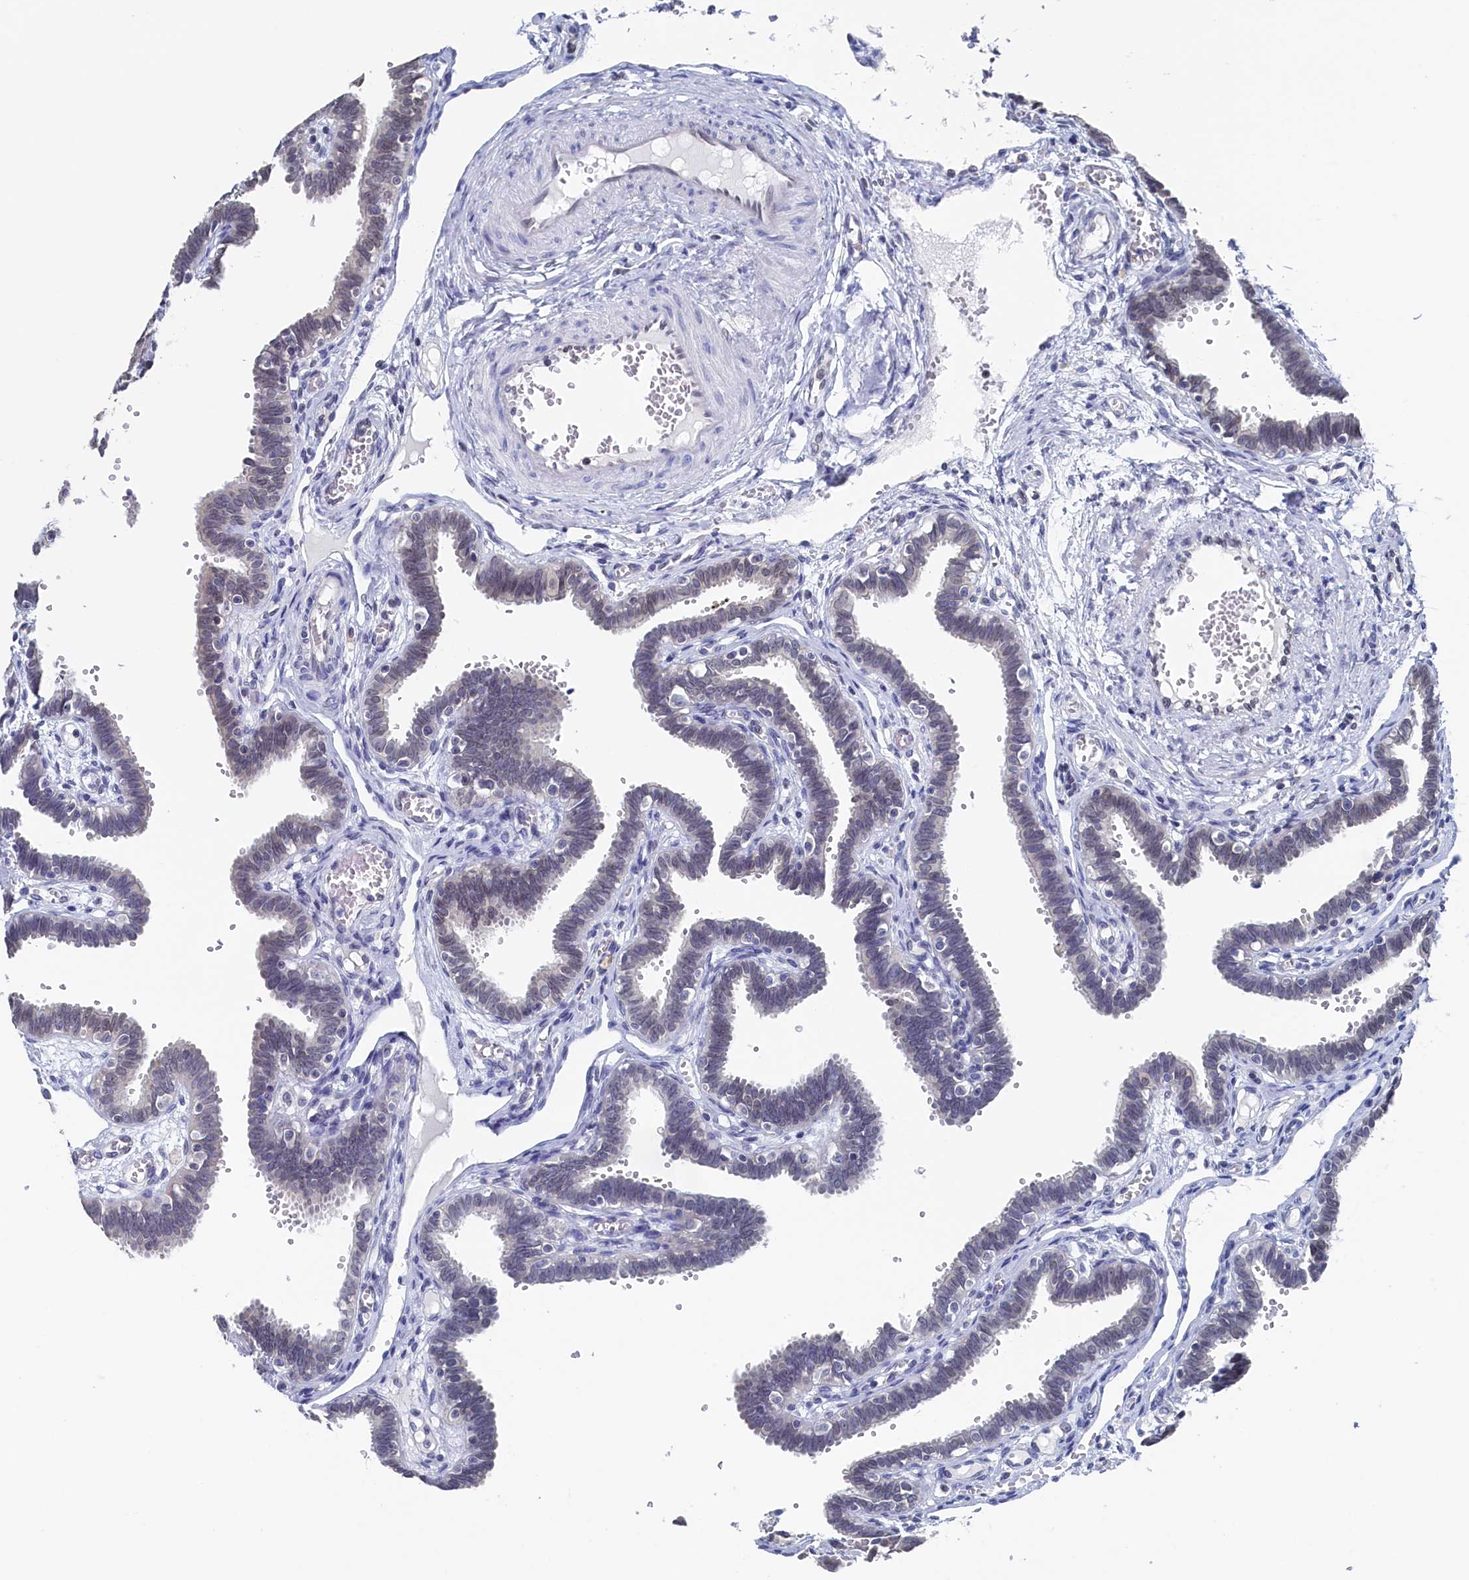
{"staining": {"intensity": "weak", "quantity": "<25%", "location": "nuclear"}, "tissue": "fallopian tube", "cell_type": "Glandular cells", "image_type": "normal", "snomed": [{"axis": "morphology", "description": "Normal tissue, NOS"}, {"axis": "topography", "description": "Fallopian tube"}, {"axis": "topography", "description": "Placenta"}], "caption": "Protein analysis of unremarkable fallopian tube reveals no significant positivity in glandular cells. (DAB (3,3'-diaminobenzidine) IHC visualized using brightfield microscopy, high magnification).", "gene": "C11orf54", "patient": {"sex": "female", "age": 32}}